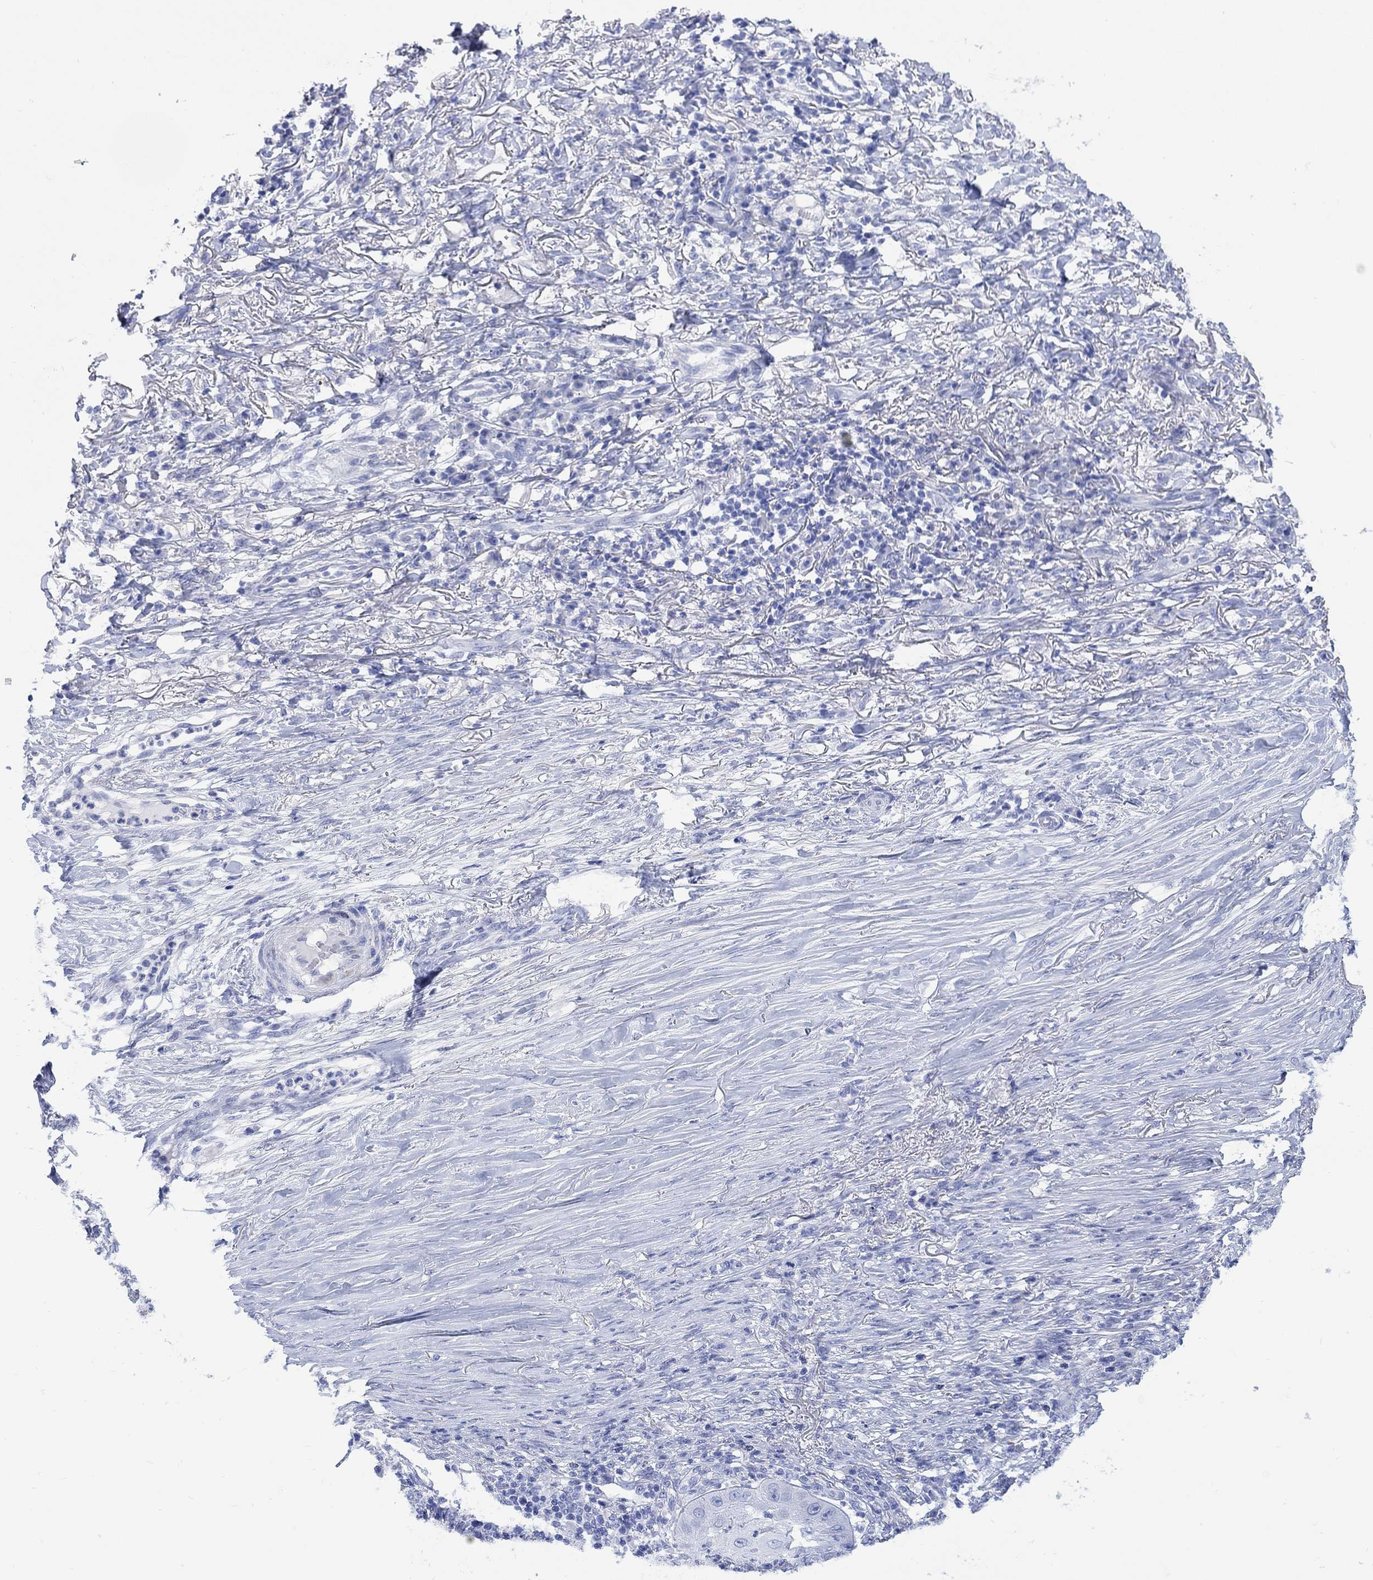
{"staining": {"intensity": "negative", "quantity": "none", "location": "none"}, "tissue": "skin cancer", "cell_type": "Tumor cells", "image_type": "cancer", "snomed": [{"axis": "morphology", "description": "Squamous cell carcinoma, NOS"}, {"axis": "topography", "description": "Skin"}], "caption": "Immunohistochemical staining of human skin cancer (squamous cell carcinoma) exhibits no significant positivity in tumor cells.", "gene": "MYL1", "patient": {"sex": "male", "age": 70}}